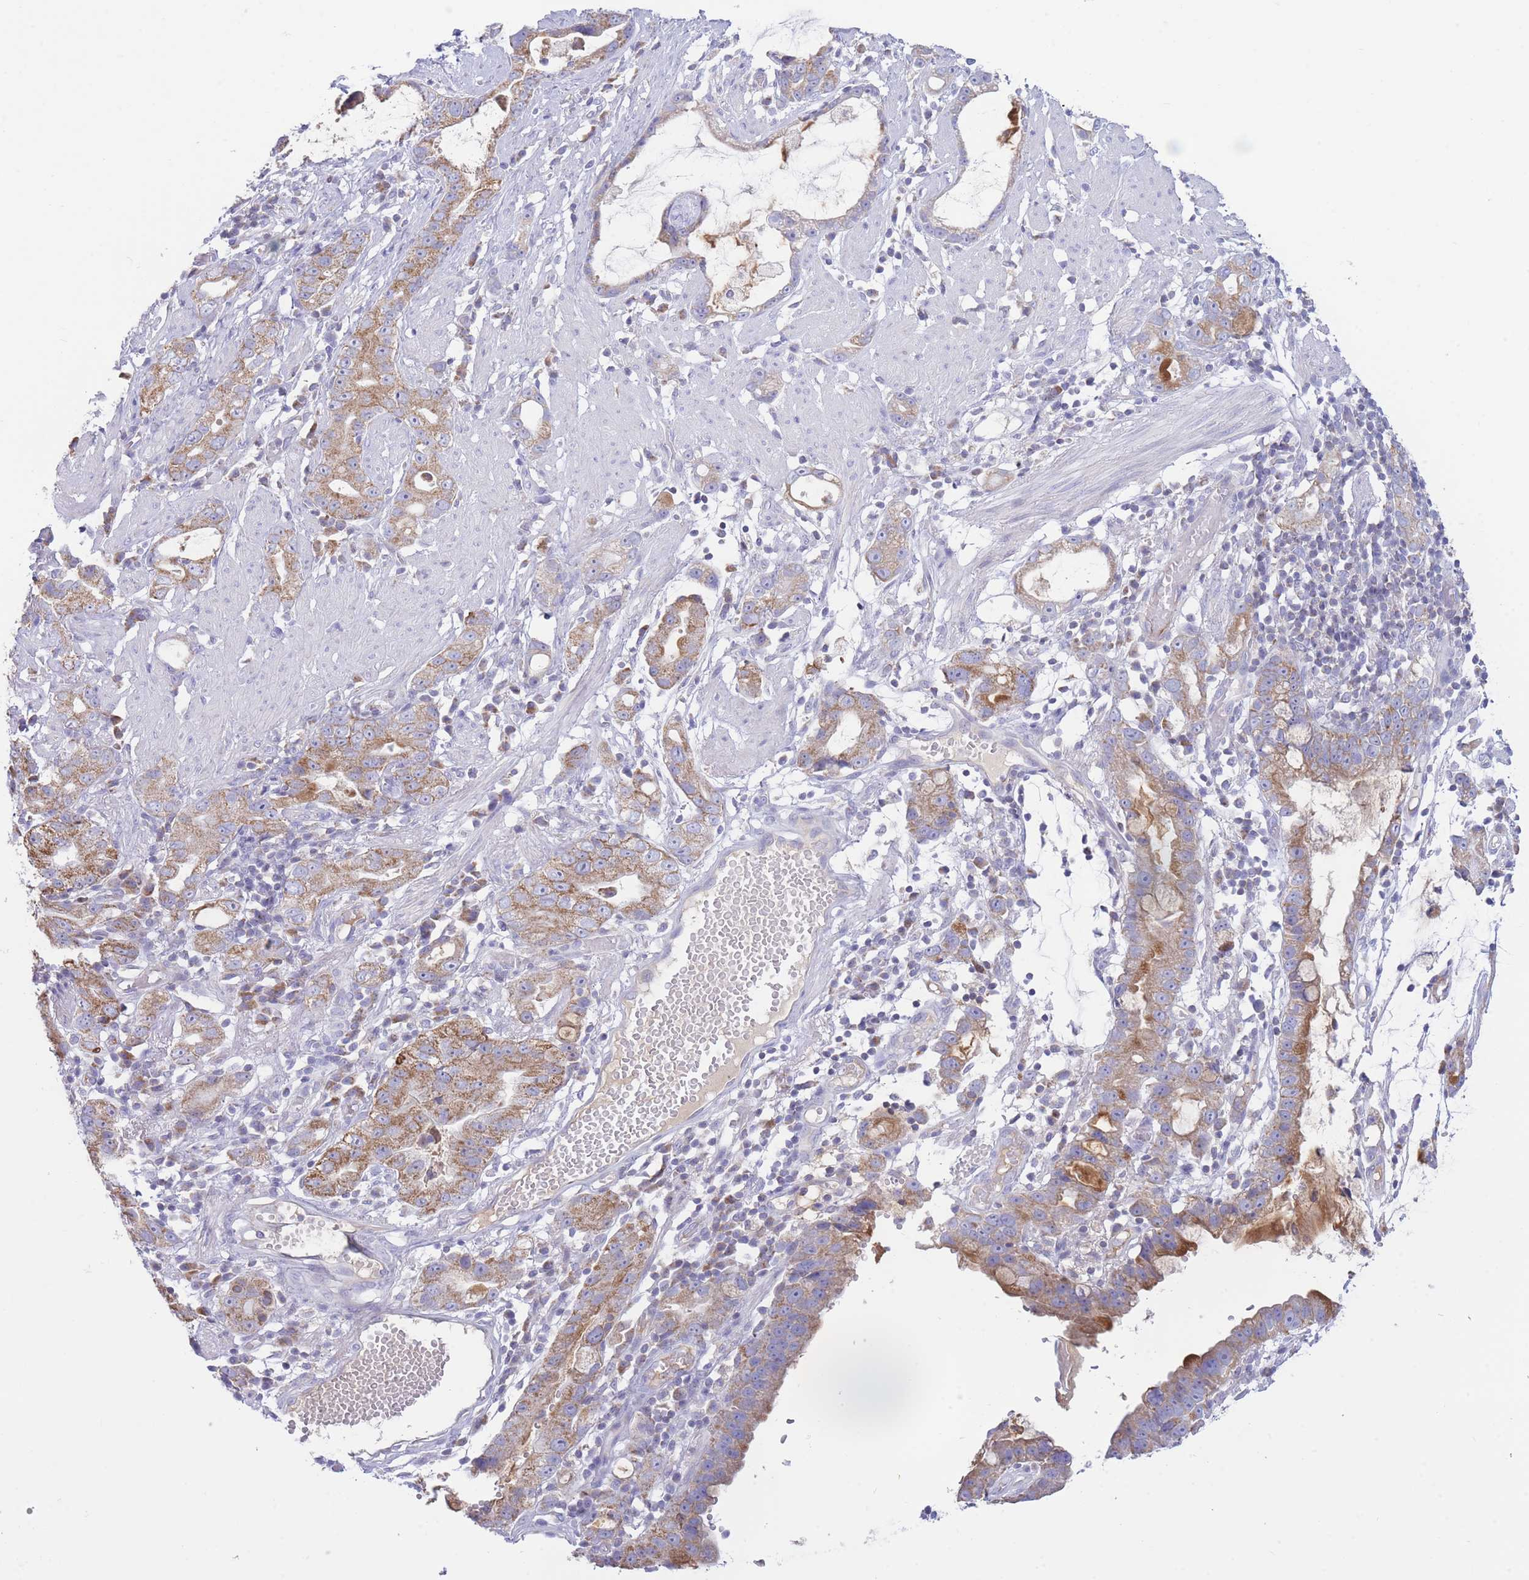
{"staining": {"intensity": "moderate", "quantity": ">75%", "location": "cytoplasmic/membranous"}, "tissue": "stomach cancer", "cell_type": "Tumor cells", "image_type": "cancer", "snomed": [{"axis": "morphology", "description": "Adenocarcinoma, NOS"}, {"axis": "topography", "description": "Stomach"}], "caption": "An IHC photomicrograph of tumor tissue is shown. Protein staining in brown shows moderate cytoplasmic/membranous positivity in stomach cancer (adenocarcinoma) within tumor cells. (IHC, brightfield microscopy, high magnification).", "gene": "NANP", "patient": {"sex": "male", "age": 55}}